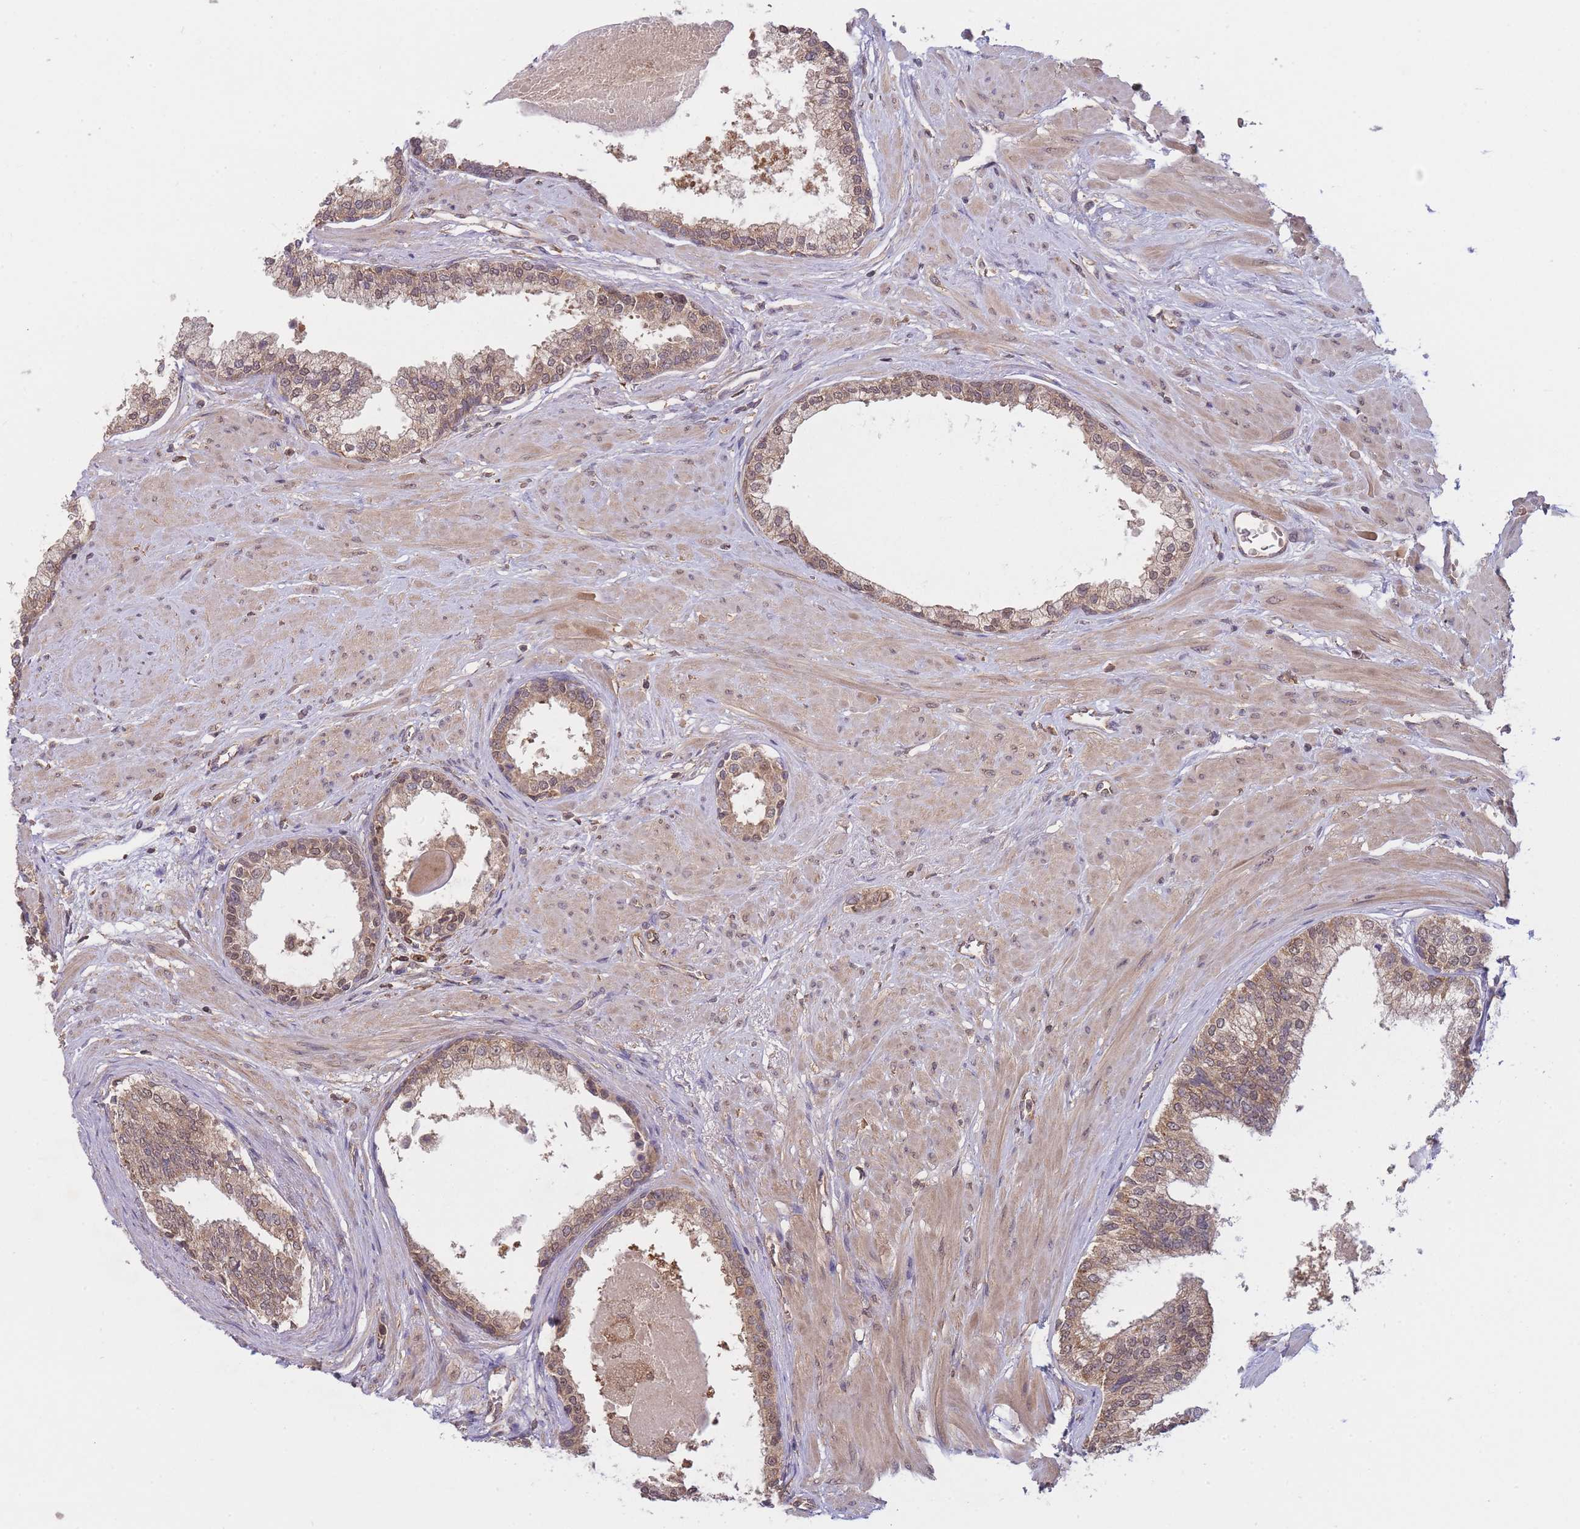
{"staining": {"intensity": "moderate", "quantity": ">75%", "location": "cytoplasmic/membranous,nuclear"}, "tissue": "prostate", "cell_type": "Glandular cells", "image_type": "normal", "snomed": [{"axis": "morphology", "description": "Normal tissue, NOS"}, {"axis": "topography", "description": "Prostate"}], "caption": "Immunohistochemical staining of normal human prostate displays medium levels of moderate cytoplasmic/membranous,nuclear staining in about >75% of glandular cells. (DAB (3,3'-diaminobenzidine) = brown stain, brightfield microscopy at high magnification).", "gene": "PIP4P1", "patient": {"sex": "male", "age": 57}}